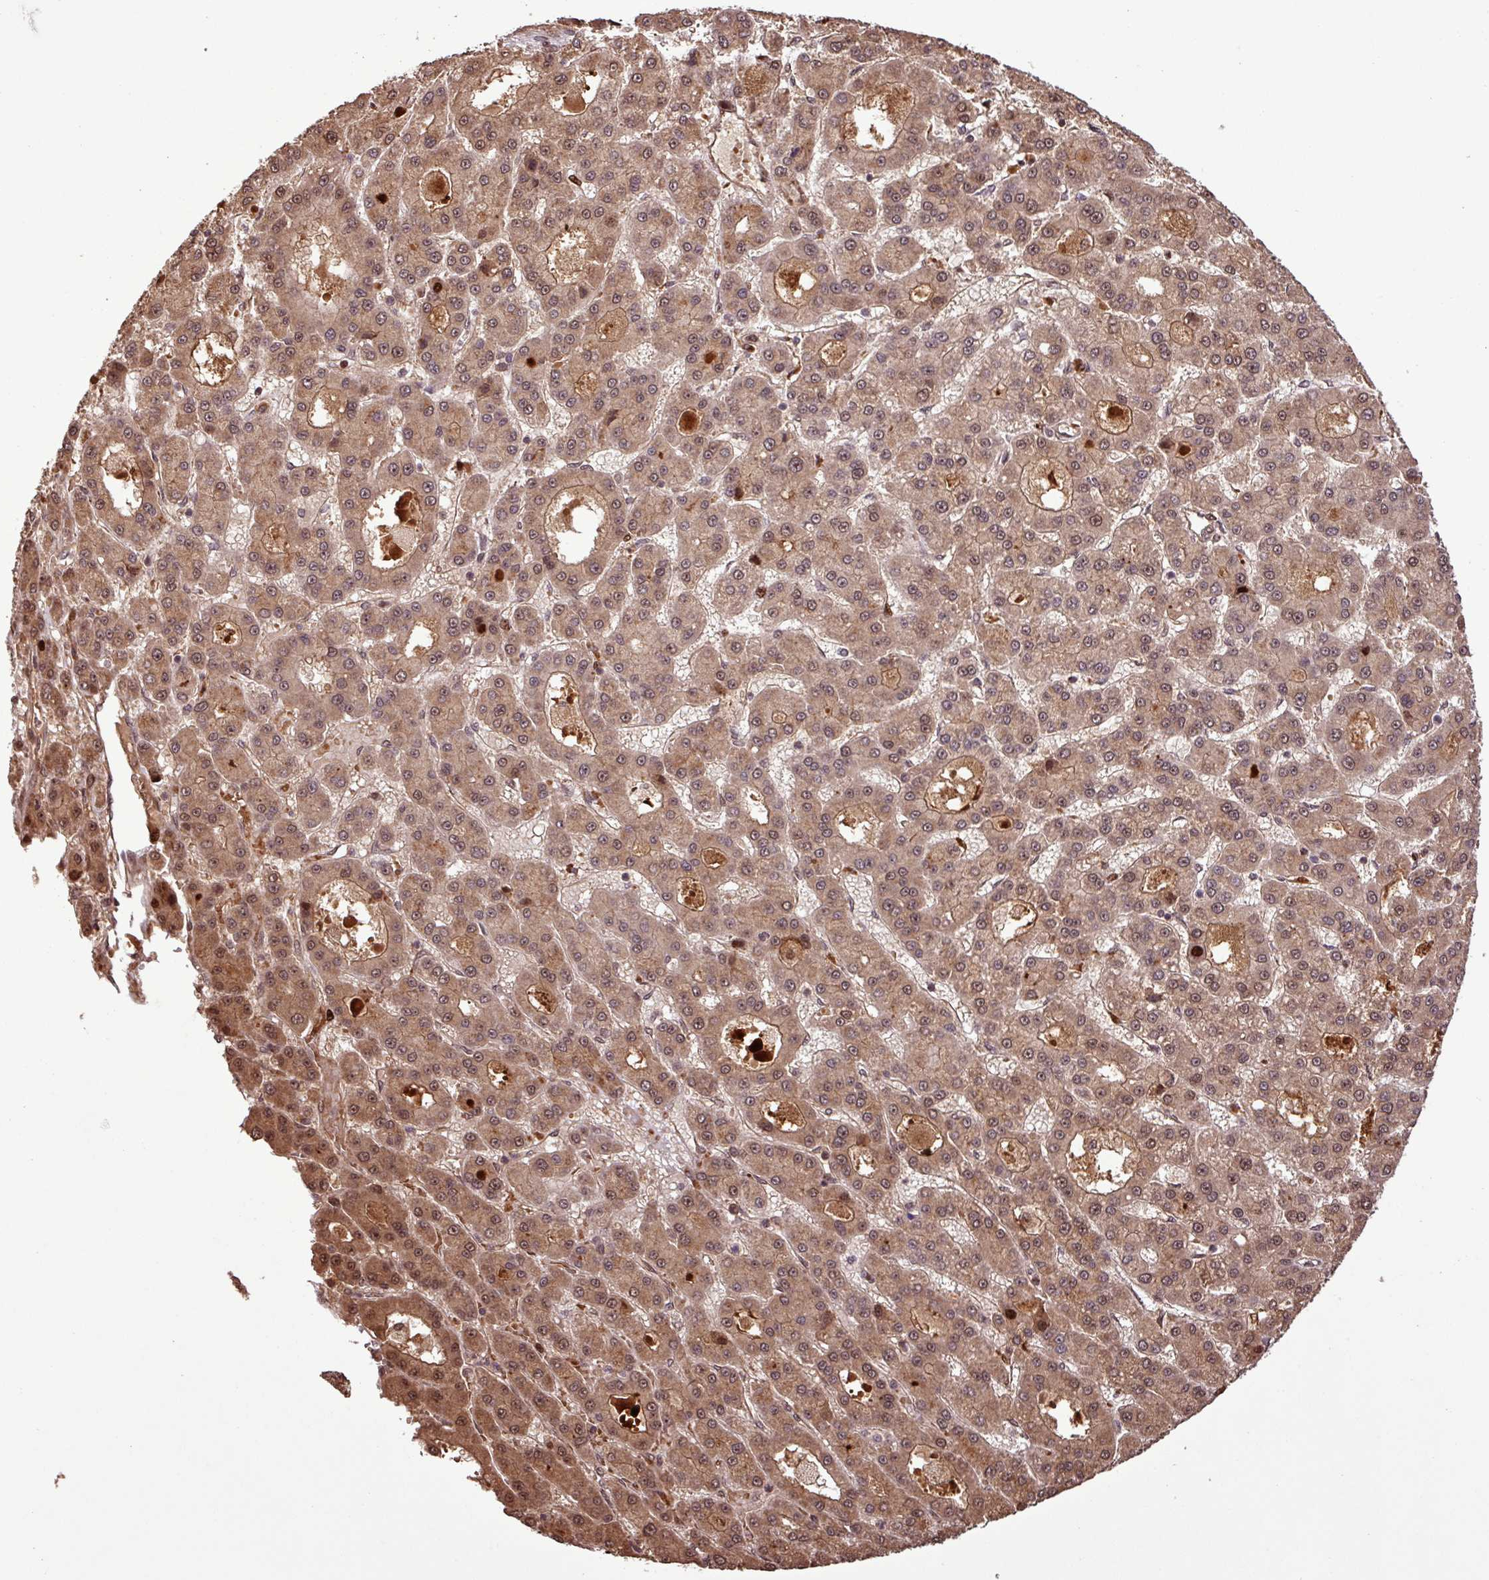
{"staining": {"intensity": "moderate", "quantity": ">75%", "location": "cytoplasmic/membranous,nuclear"}, "tissue": "liver cancer", "cell_type": "Tumor cells", "image_type": "cancer", "snomed": [{"axis": "morphology", "description": "Carcinoma, Hepatocellular, NOS"}, {"axis": "topography", "description": "Liver"}], "caption": "Immunohistochemical staining of hepatocellular carcinoma (liver) exhibits moderate cytoplasmic/membranous and nuclear protein staining in about >75% of tumor cells. Using DAB (3,3'-diaminobenzidine) (brown) and hematoxylin (blue) stains, captured at high magnification using brightfield microscopy.", "gene": "SLC22A24", "patient": {"sex": "male", "age": 70}}